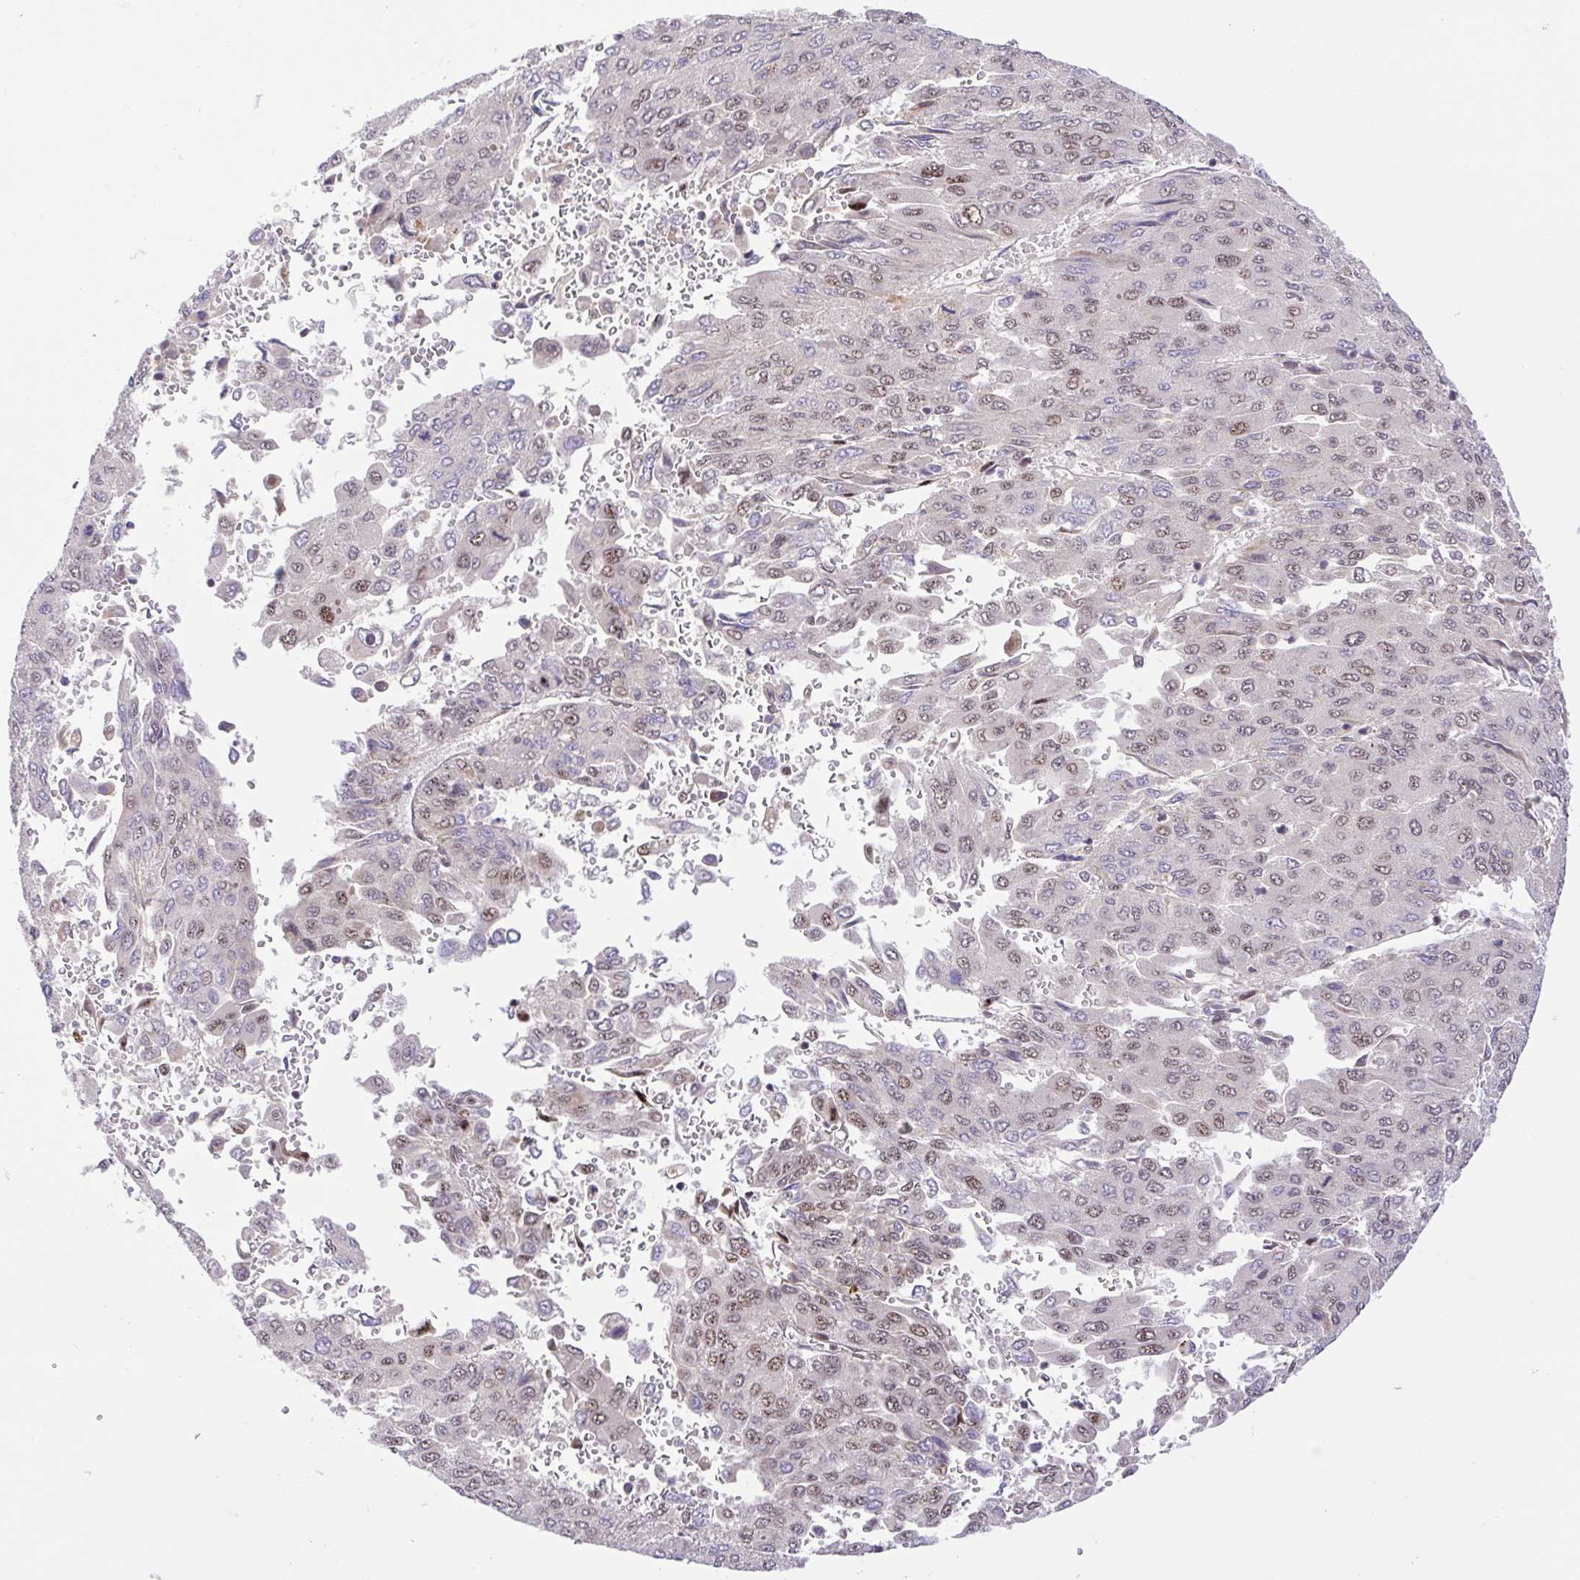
{"staining": {"intensity": "weak", "quantity": "25%-75%", "location": "nuclear"}, "tissue": "liver cancer", "cell_type": "Tumor cells", "image_type": "cancer", "snomed": [{"axis": "morphology", "description": "Carcinoma, Hepatocellular, NOS"}, {"axis": "topography", "description": "Liver"}], "caption": "Liver cancer (hepatocellular carcinoma) stained with a brown dye demonstrates weak nuclear positive expression in about 25%-75% of tumor cells.", "gene": "ERG", "patient": {"sex": "female", "age": 41}}